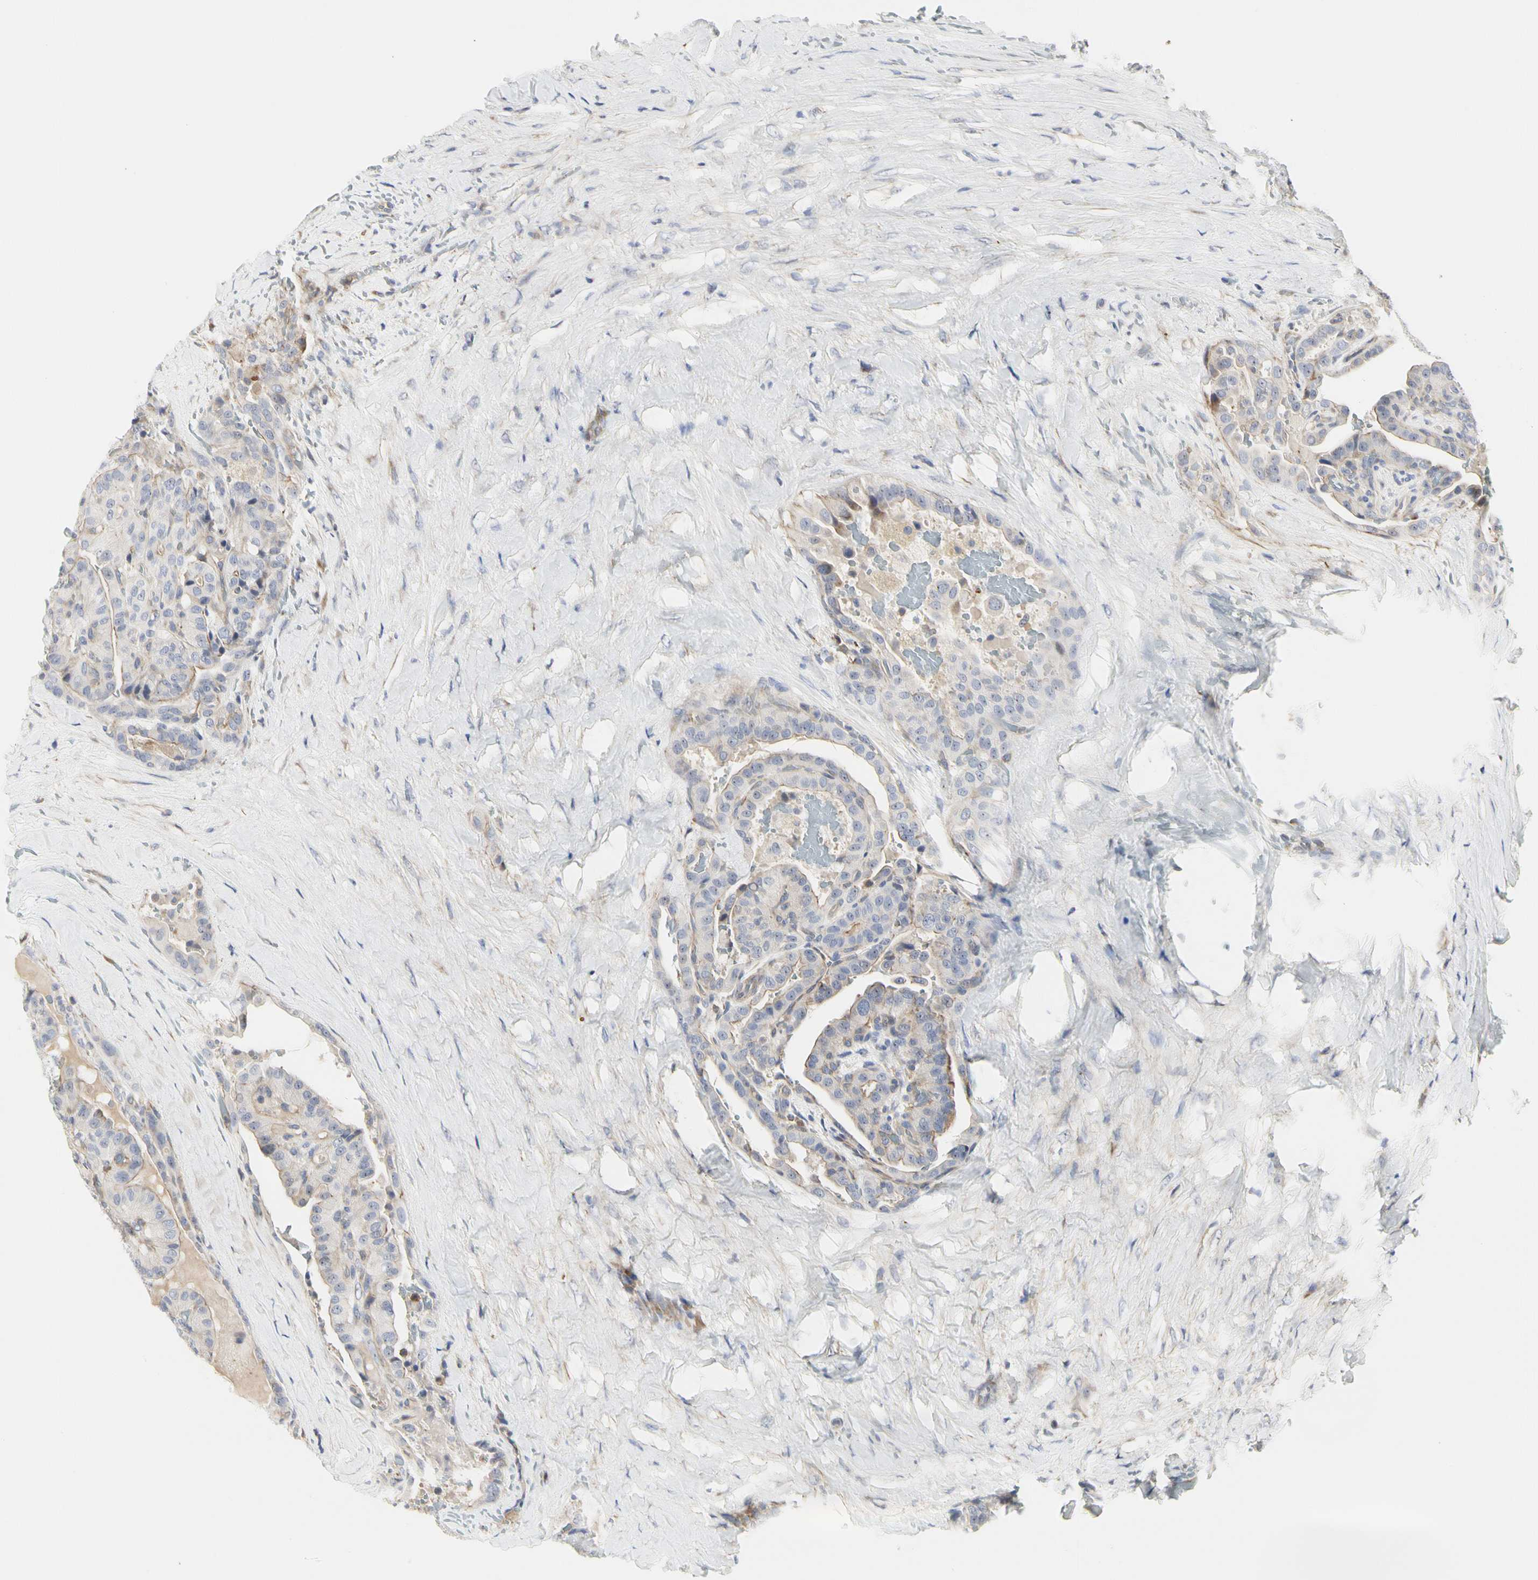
{"staining": {"intensity": "weak", "quantity": "<25%", "location": "cytoplasmic/membranous"}, "tissue": "thyroid cancer", "cell_type": "Tumor cells", "image_type": "cancer", "snomed": [{"axis": "morphology", "description": "Papillary adenocarcinoma, NOS"}, {"axis": "topography", "description": "Thyroid gland"}], "caption": "The image shows no significant positivity in tumor cells of thyroid cancer.", "gene": "SHANK2", "patient": {"sex": "male", "age": 77}}